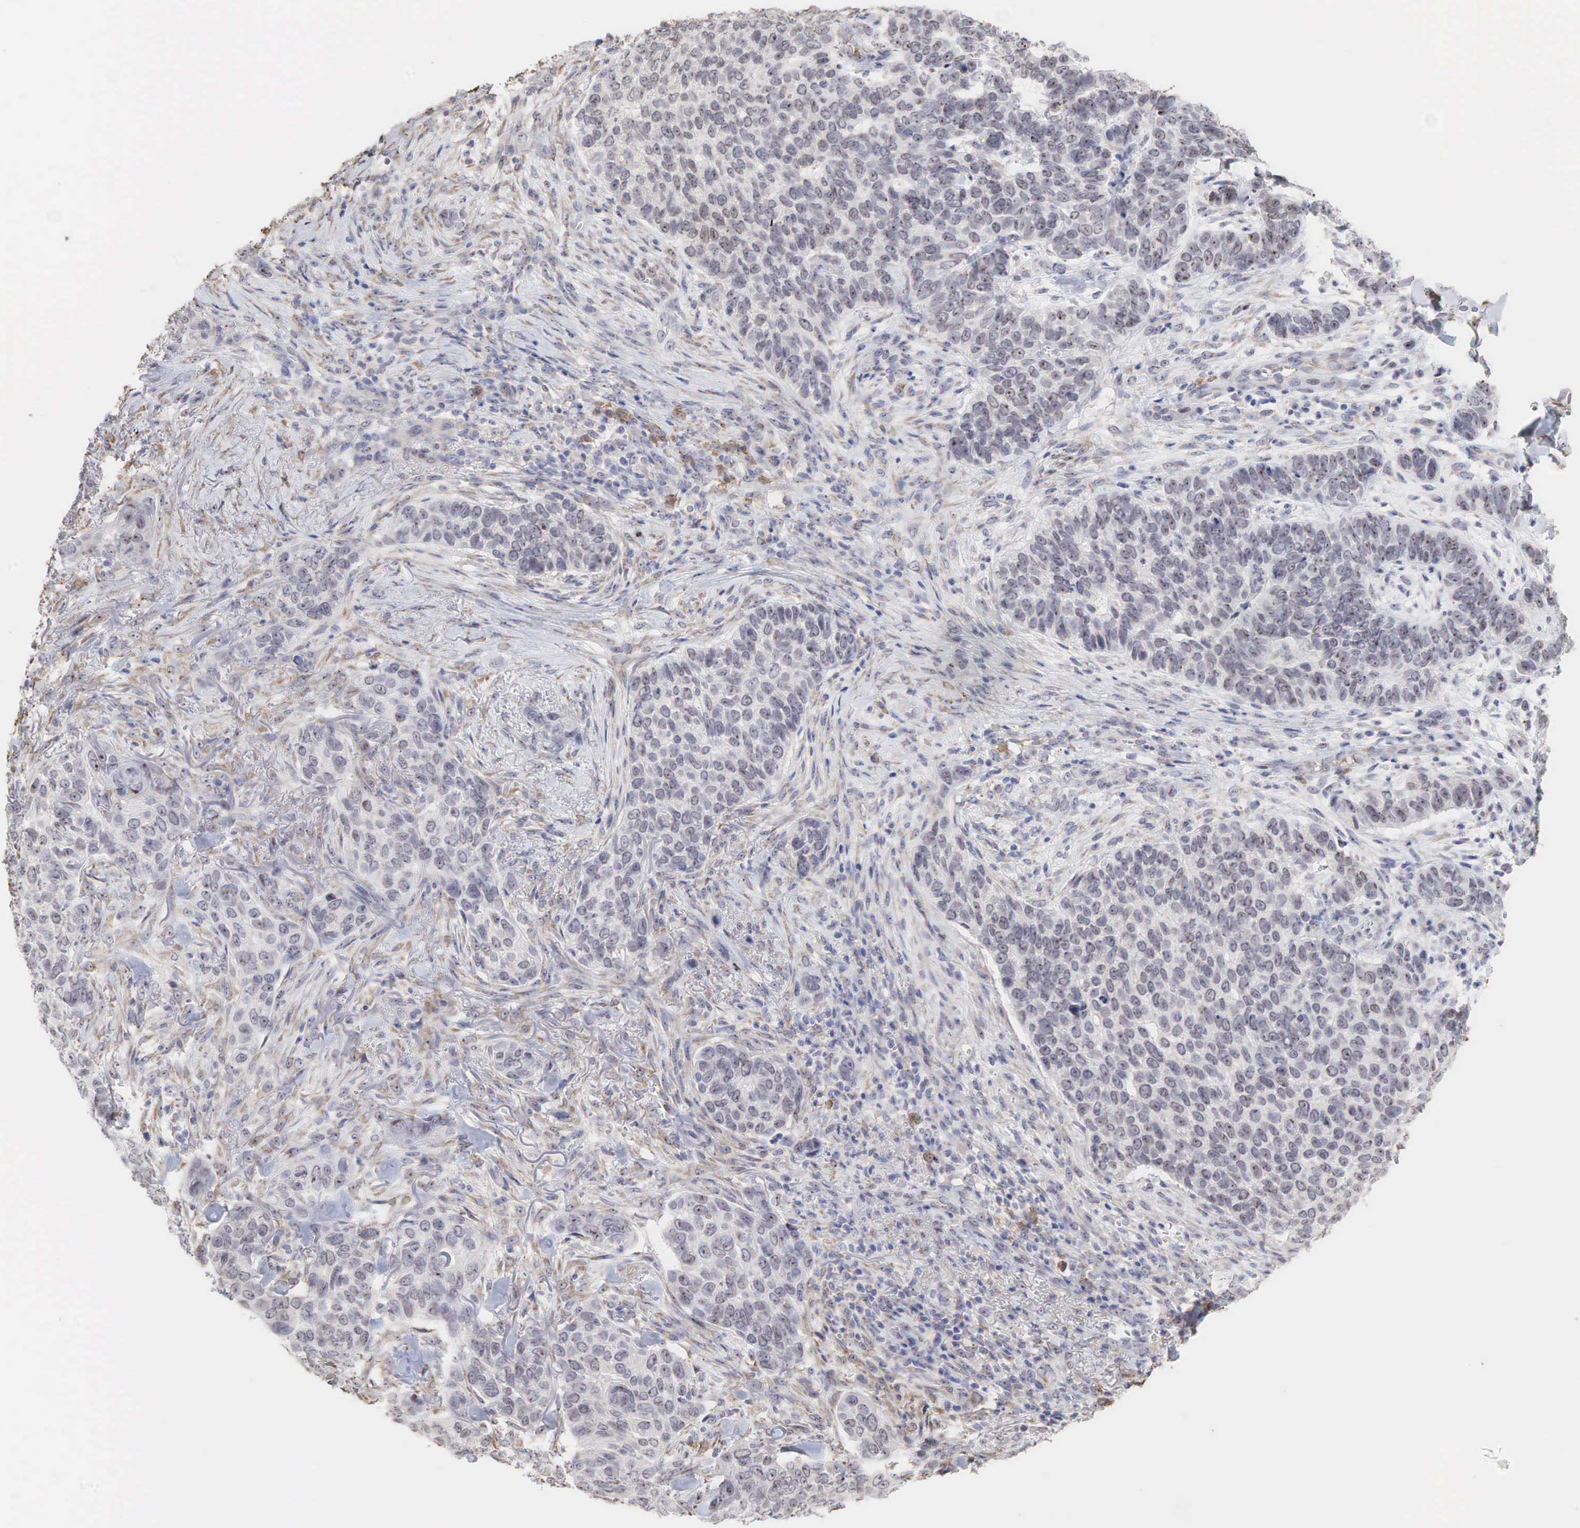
{"staining": {"intensity": "moderate", "quantity": "25%-75%", "location": "none"}, "tissue": "skin cancer", "cell_type": "Tumor cells", "image_type": "cancer", "snomed": [{"axis": "morphology", "description": "Normal tissue, NOS"}, {"axis": "morphology", "description": "Basal cell carcinoma"}, {"axis": "topography", "description": "Skin"}], "caption": "There is medium levels of moderate None expression in tumor cells of skin cancer (basal cell carcinoma), as demonstrated by immunohistochemical staining (brown color).", "gene": "DKC1", "patient": {"sex": "male", "age": 81}}